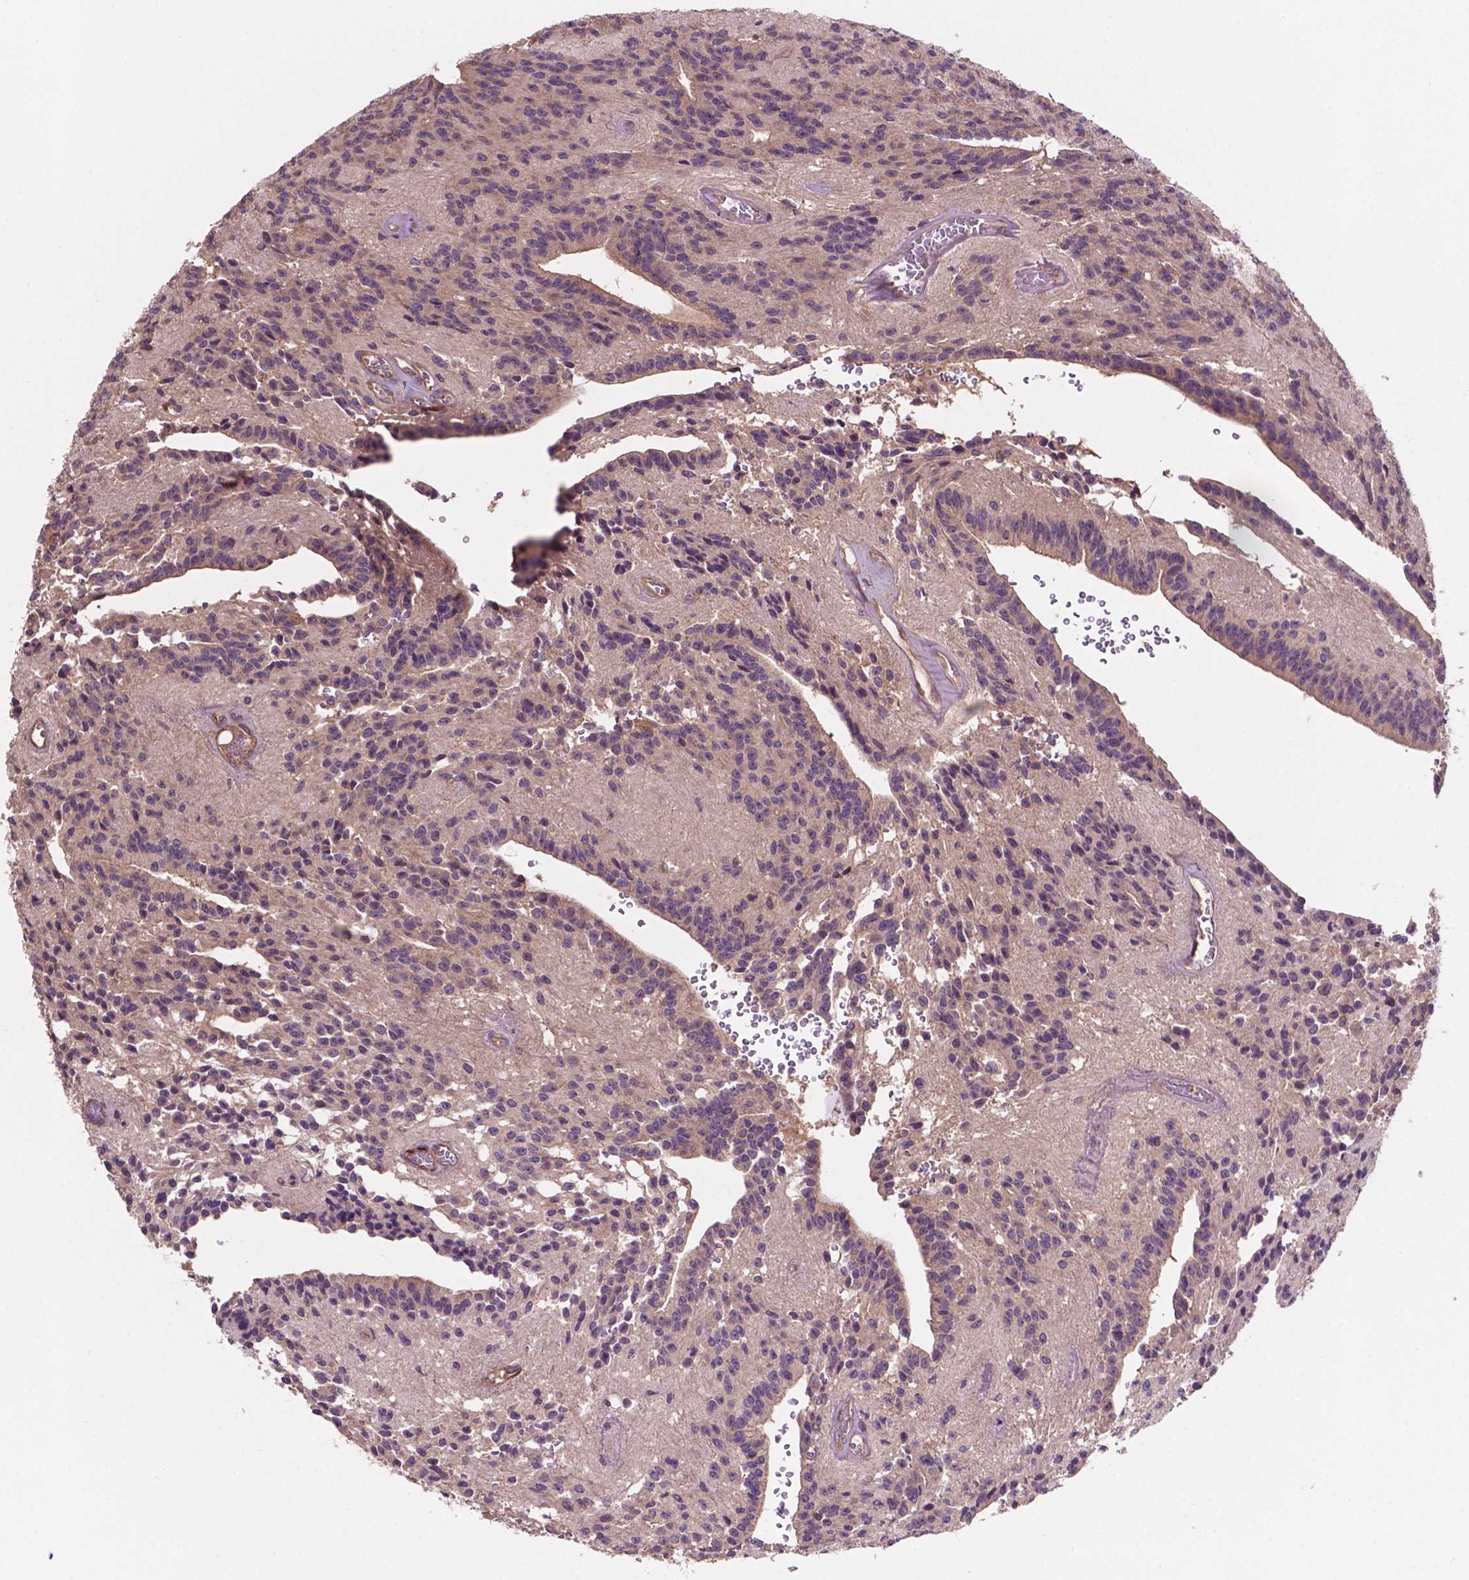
{"staining": {"intensity": "weak", "quantity": "<25%", "location": "cytoplasmic/membranous"}, "tissue": "glioma", "cell_type": "Tumor cells", "image_type": "cancer", "snomed": [{"axis": "morphology", "description": "Glioma, malignant, Low grade"}, {"axis": "topography", "description": "Brain"}], "caption": "The histopathology image demonstrates no staining of tumor cells in glioma.", "gene": "GJA9", "patient": {"sex": "male", "age": 31}}